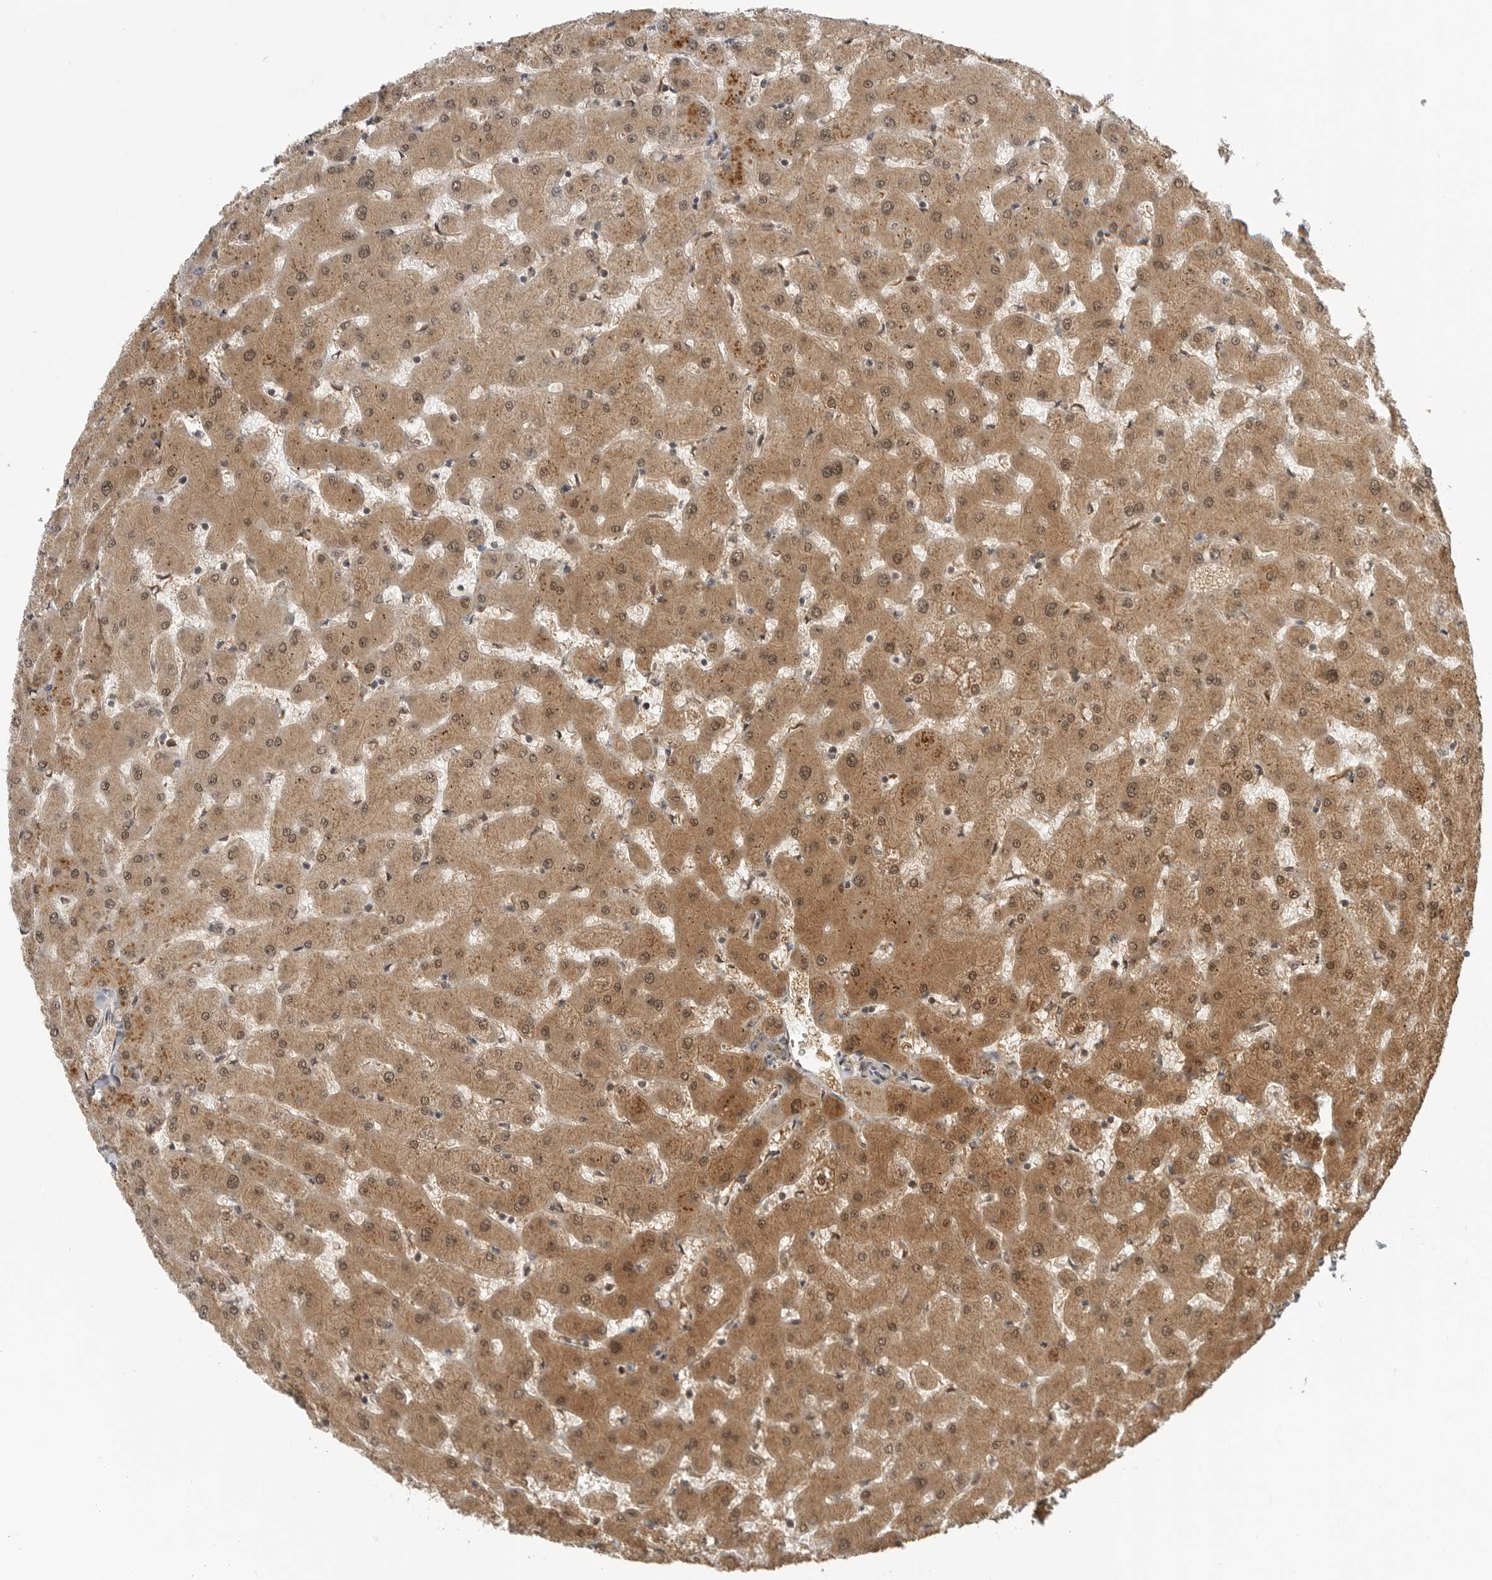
{"staining": {"intensity": "weak", "quantity": "25%-75%", "location": "cytoplasmic/membranous"}, "tissue": "liver", "cell_type": "Cholangiocytes", "image_type": "normal", "snomed": [{"axis": "morphology", "description": "Normal tissue, NOS"}, {"axis": "topography", "description": "Liver"}], "caption": "About 25%-75% of cholangiocytes in unremarkable human liver display weak cytoplasmic/membranous protein expression as visualized by brown immunohistochemical staining.", "gene": "BMP2K", "patient": {"sex": "female", "age": 63}}